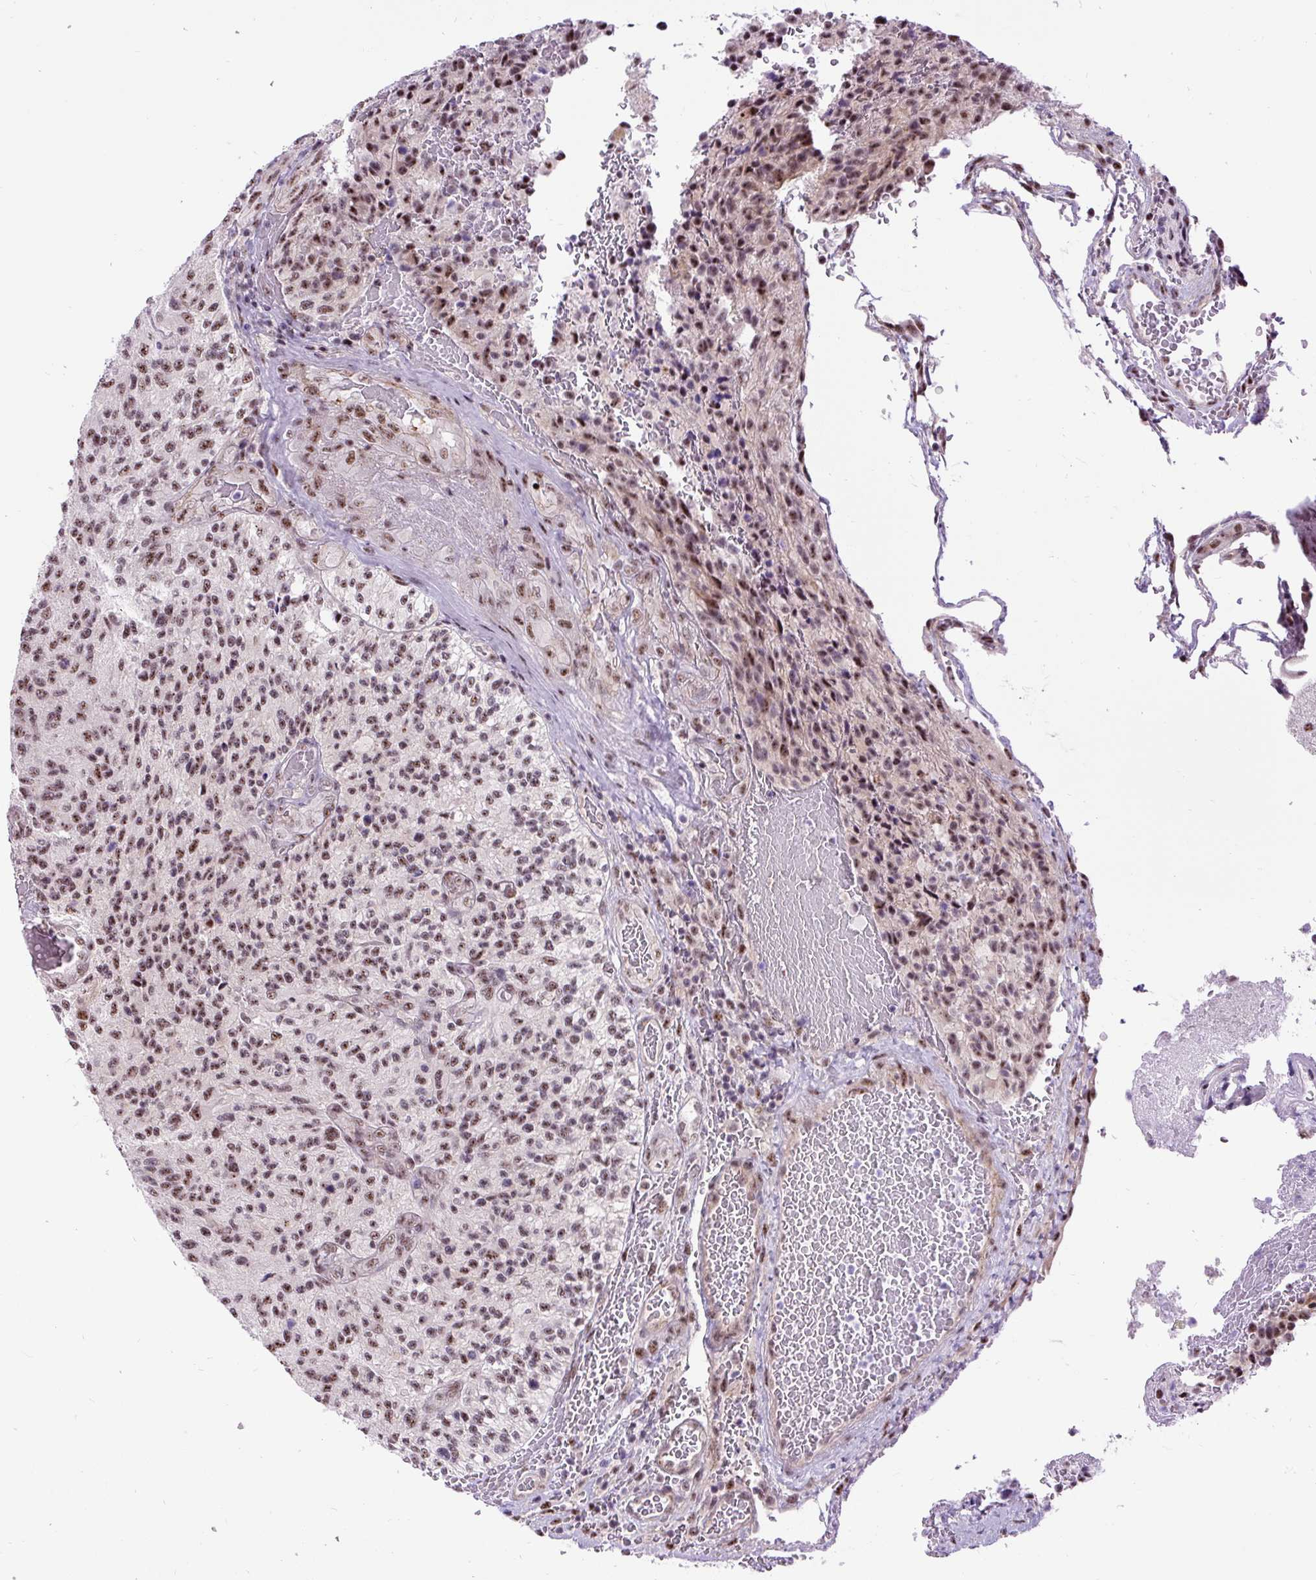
{"staining": {"intensity": "moderate", "quantity": ">75%", "location": "nuclear"}, "tissue": "glioma", "cell_type": "Tumor cells", "image_type": "cancer", "snomed": [{"axis": "morphology", "description": "Normal tissue, NOS"}, {"axis": "morphology", "description": "Glioma, malignant, High grade"}, {"axis": "topography", "description": "Cerebral cortex"}], "caption": "There is medium levels of moderate nuclear expression in tumor cells of high-grade glioma (malignant), as demonstrated by immunohistochemical staining (brown color).", "gene": "SMC5", "patient": {"sex": "male", "age": 56}}